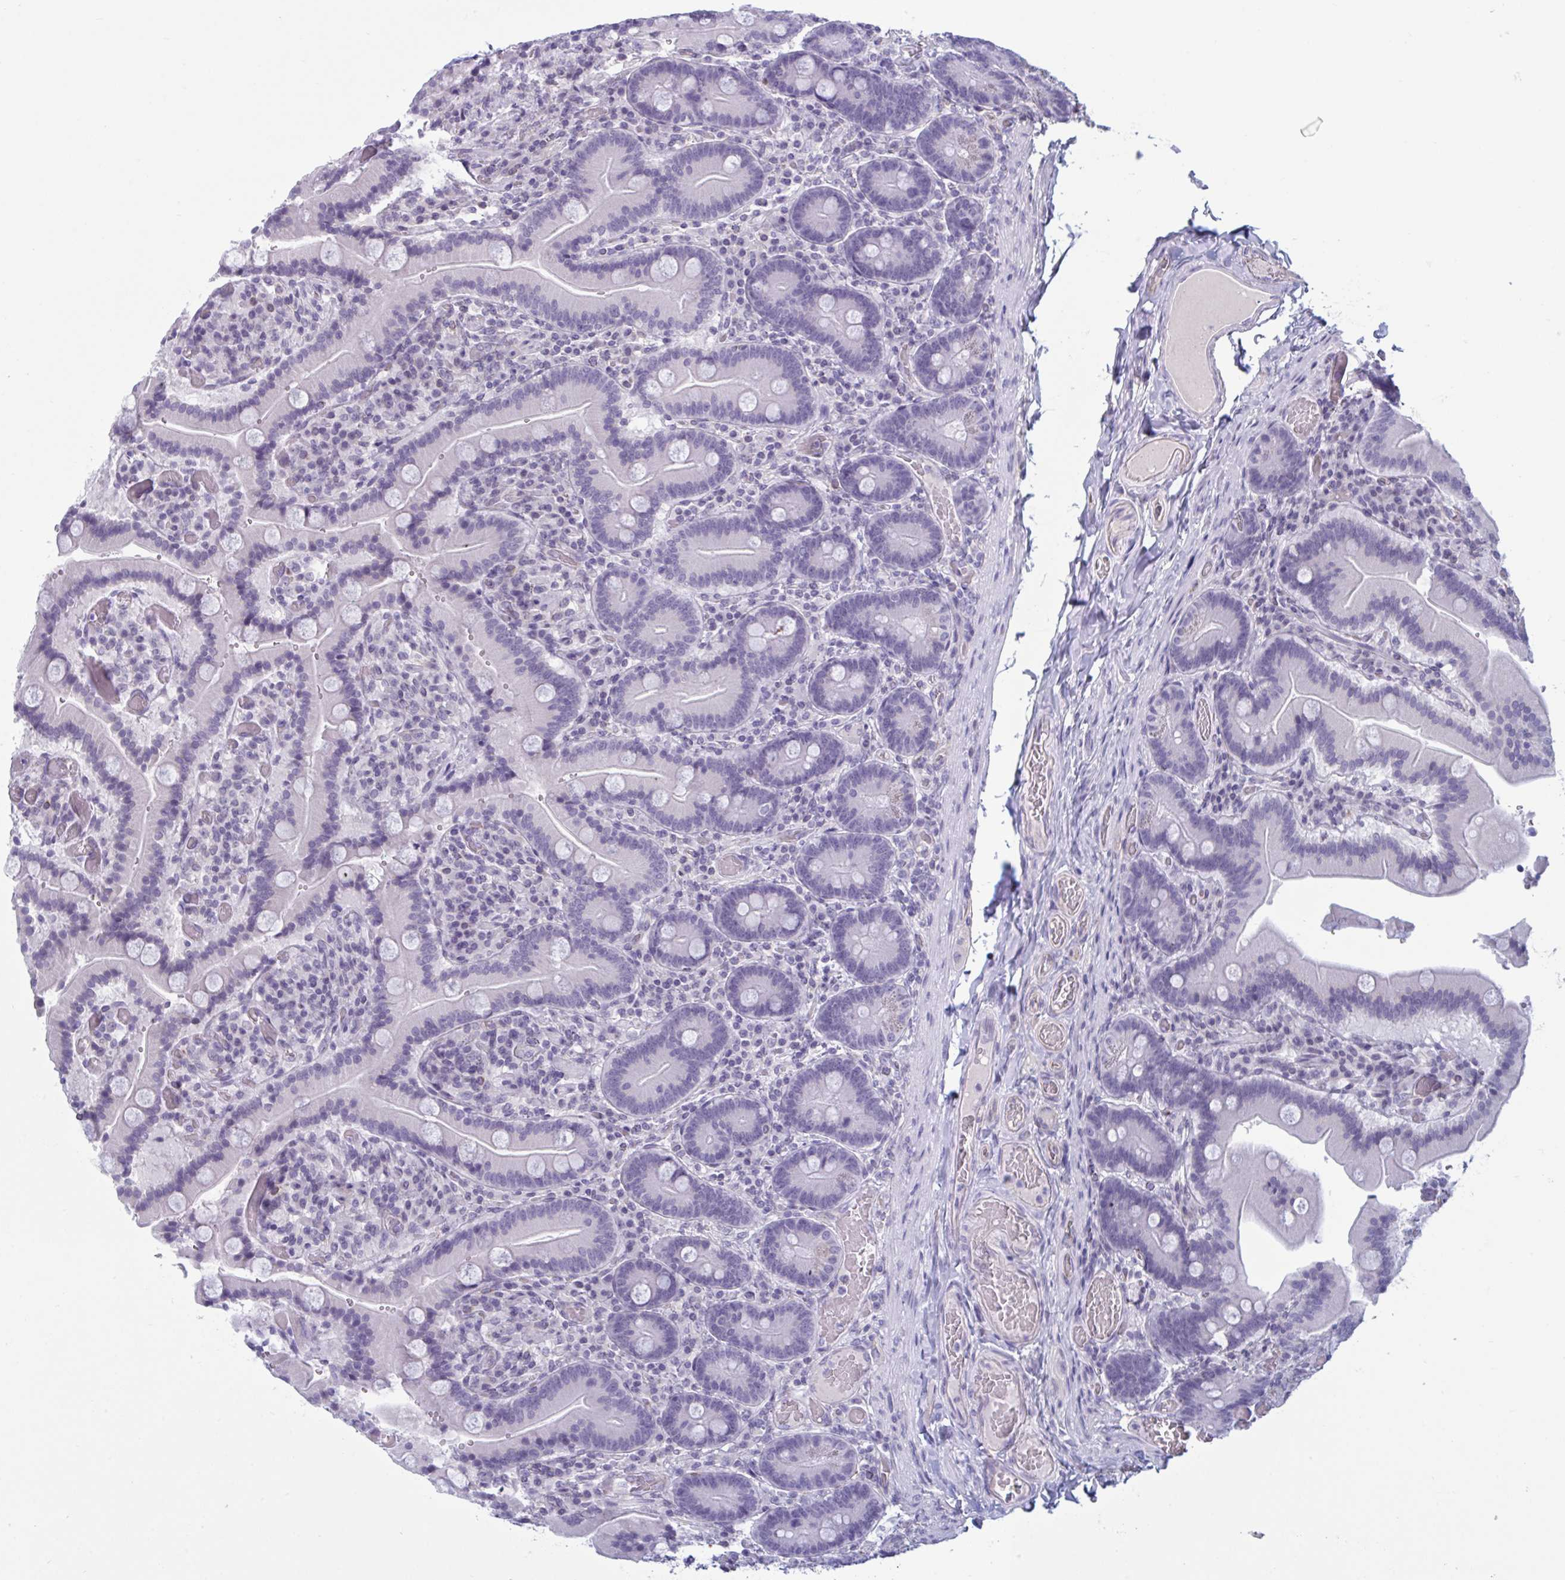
{"staining": {"intensity": "negative", "quantity": "none", "location": "none"}, "tissue": "duodenum", "cell_type": "Glandular cells", "image_type": "normal", "snomed": [{"axis": "morphology", "description": "Normal tissue, NOS"}, {"axis": "topography", "description": "Duodenum"}], "caption": "A high-resolution image shows immunohistochemistry (IHC) staining of benign duodenum, which reveals no significant expression in glandular cells.", "gene": "OR1L3", "patient": {"sex": "female", "age": 62}}